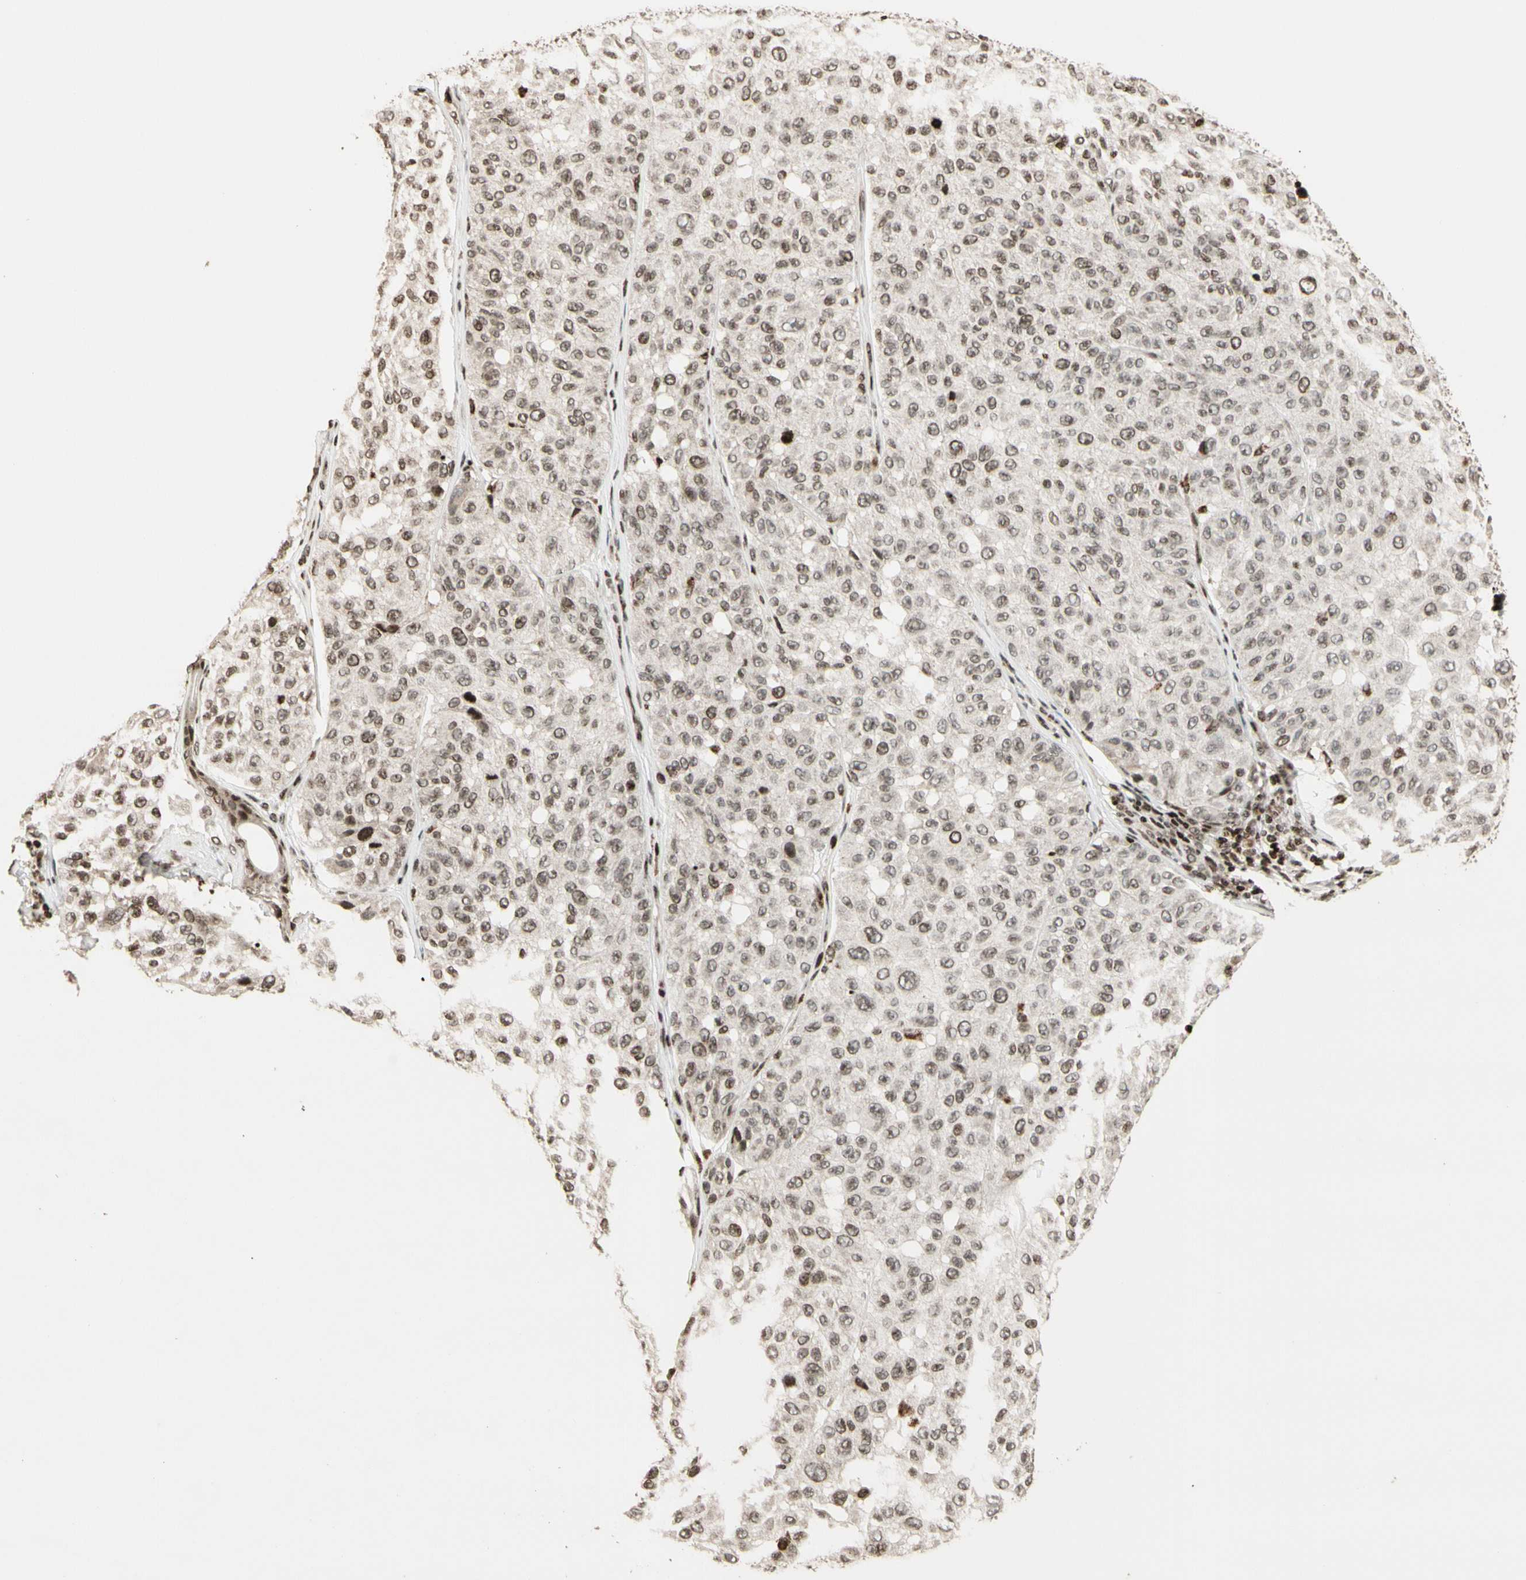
{"staining": {"intensity": "weak", "quantity": ">75%", "location": "nuclear"}, "tissue": "melanoma", "cell_type": "Tumor cells", "image_type": "cancer", "snomed": [{"axis": "morphology", "description": "Malignant melanoma, NOS"}, {"axis": "topography", "description": "Skin"}], "caption": "A photomicrograph showing weak nuclear staining in about >75% of tumor cells in melanoma, as visualized by brown immunohistochemical staining.", "gene": "TSHZ3", "patient": {"sex": "female", "age": 46}}